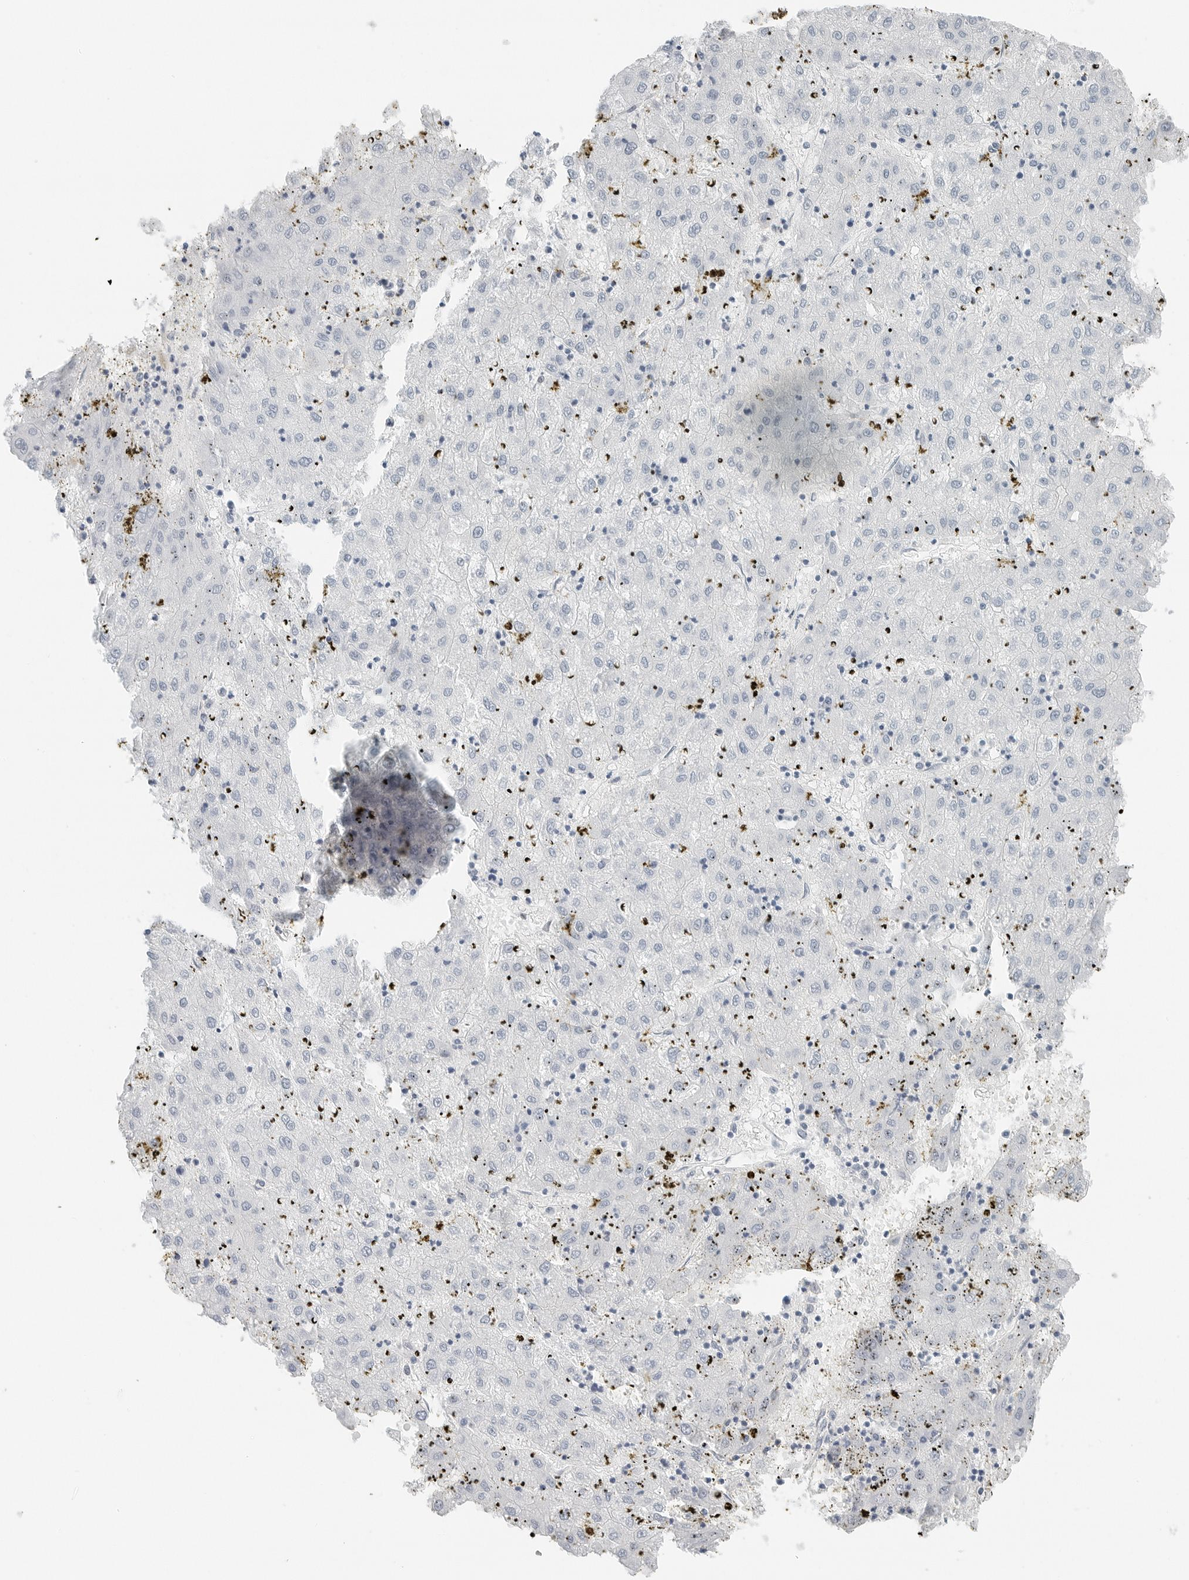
{"staining": {"intensity": "negative", "quantity": "none", "location": "none"}, "tissue": "liver cancer", "cell_type": "Tumor cells", "image_type": "cancer", "snomed": [{"axis": "morphology", "description": "Carcinoma, Hepatocellular, NOS"}, {"axis": "topography", "description": "Liver"}], "caption": "Liver cancer (hepatocellular carcinoma) was stained to show a protein in brown. There is no significant positivity in tumor cells.", "gene": "P4HA2", "patient": {"sex": "male", "age": 72}}